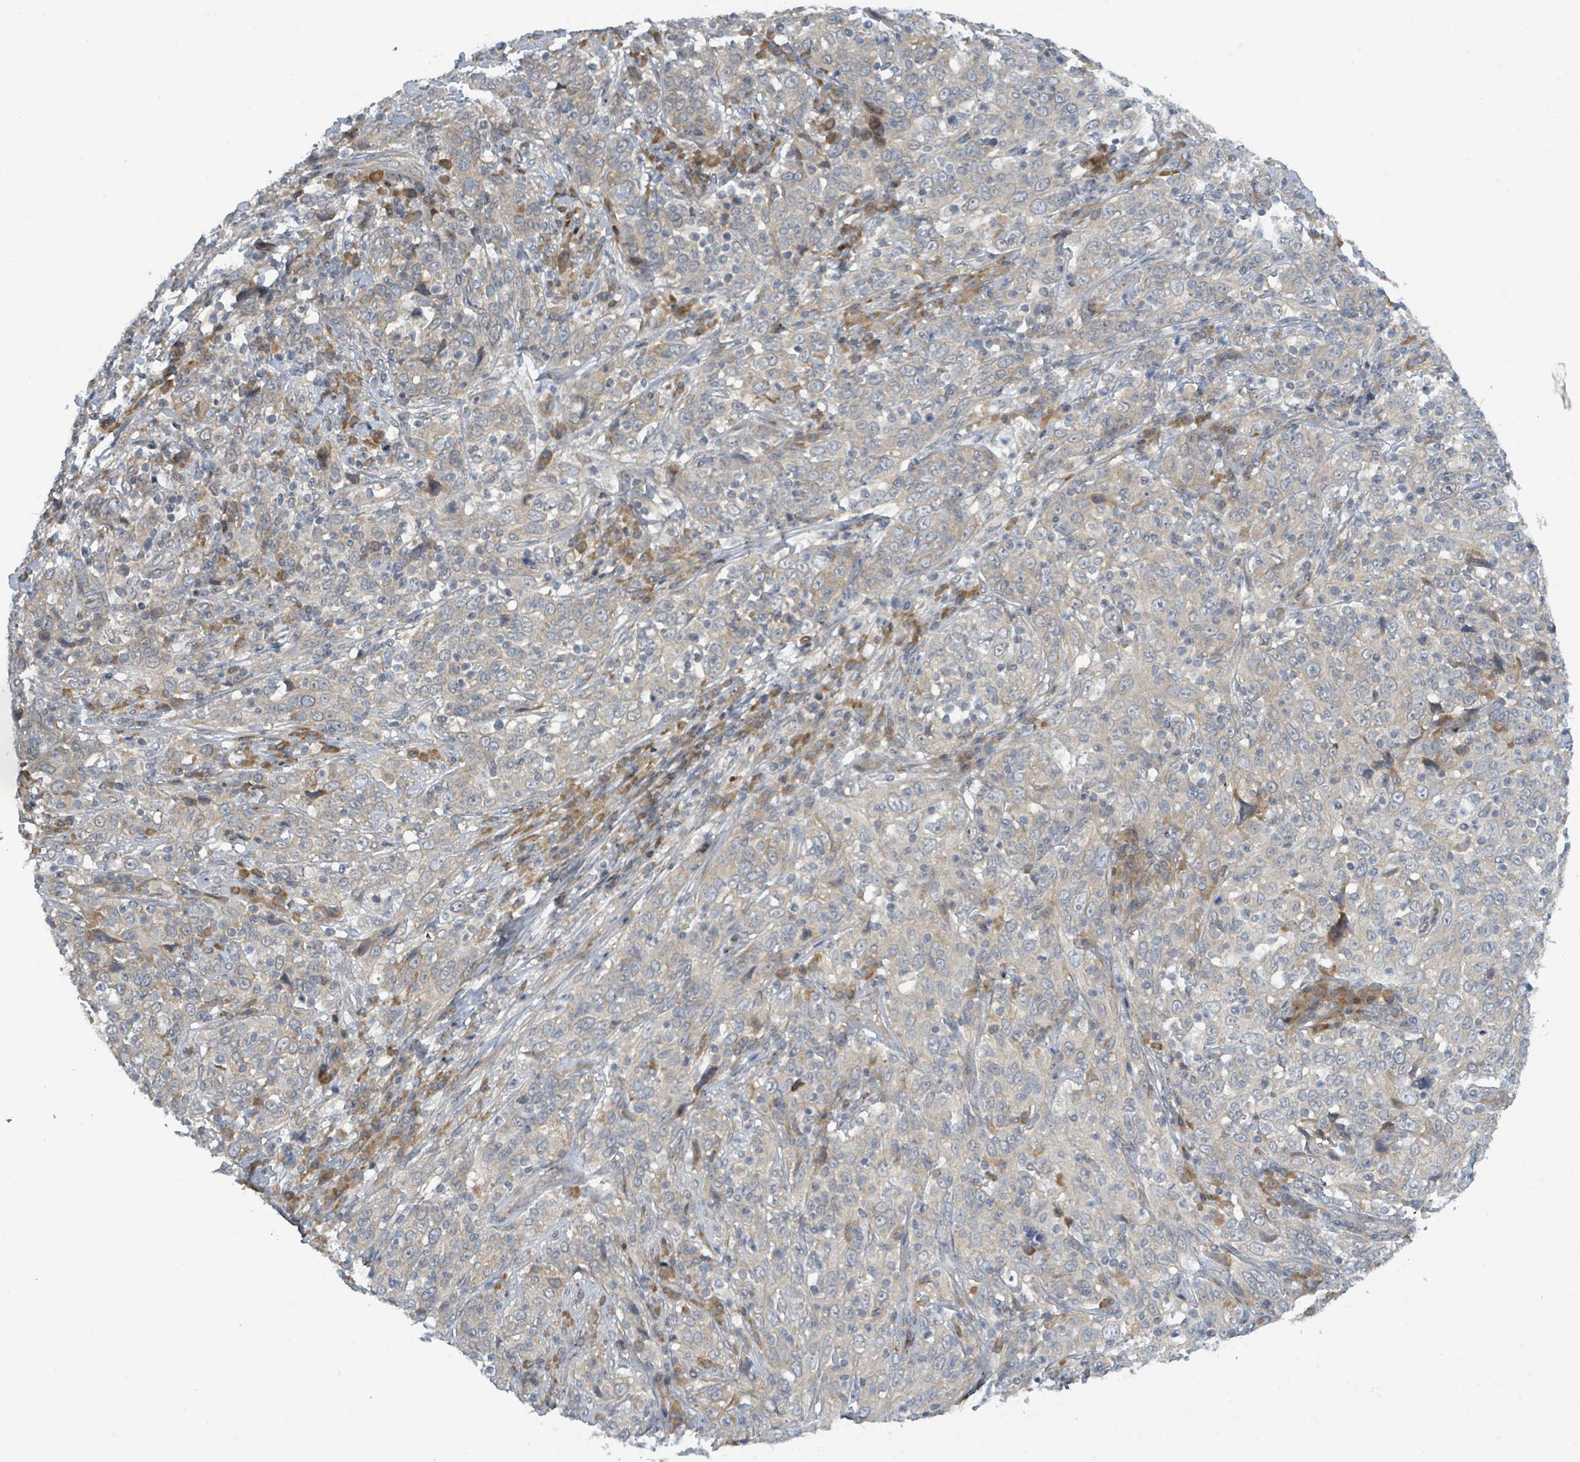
{"staining": {"intensity": "weak", "quantity": "25%-75%", "location": "cytoplasmic/membranous"}, "tissue": "cervical cancer", "cell_type": "Tumor cells", "image_type": "cancer", "snomed": [{"axis": "morphology", "description": "Squamous cell carcinoma, NOS"}, {"axis": "topography", "description": "Cervix"}], "caption": "An immunohistochemistry photomicrograph of neoplastic tissue is shown. Protein staining in brown labels weak cytoplasmic/membranous positivity in squamous cell carcinoma (cervical) within tumor cells.", "gene": "RPL32", "patient": {"sex": "female", "age": 46}}